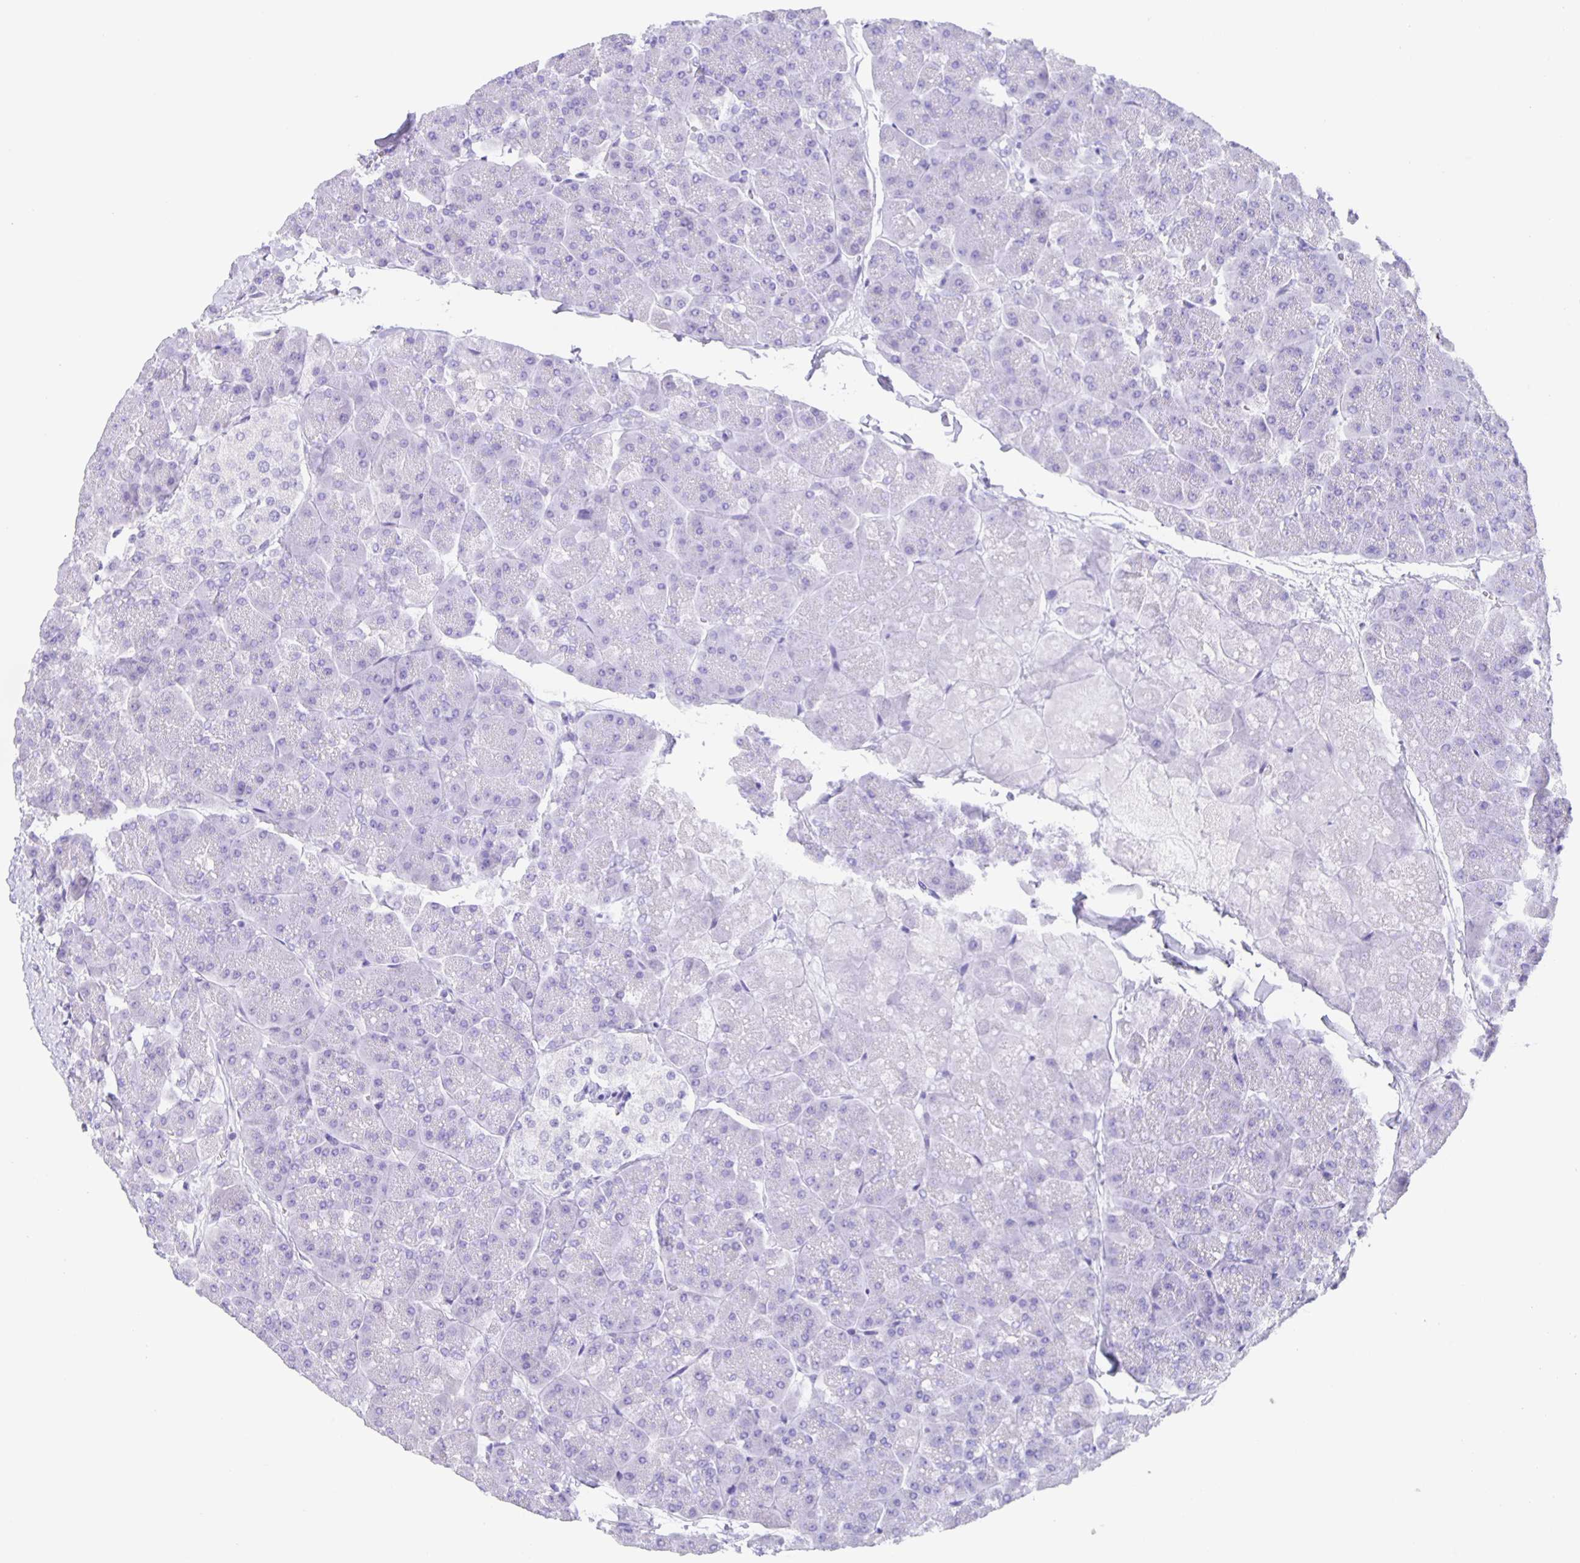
{"staining": {"intensity": "negative", "quantity": "none", "location": "none"}, "tissue": "pancreas", "cell_type": "Exocrine glandular cells", "image_type": "normal", "snomed": [{"axis": "morphology", "description": "Normal tissue, NOS"}, {"axis": "topography", "description": "Pancreas"}, {"axis": "topography", "description": "Peripheral nerve tissue"}], "caption": "Exocrine glandular cells show no significant staining in normal pancreas. (Brightfield microscopy of DAB (3,3'-diaminobenzidine) IHC at high magnification).", "gene": "GUCA2A", "patient": {"sex": "male", "age": 54}}